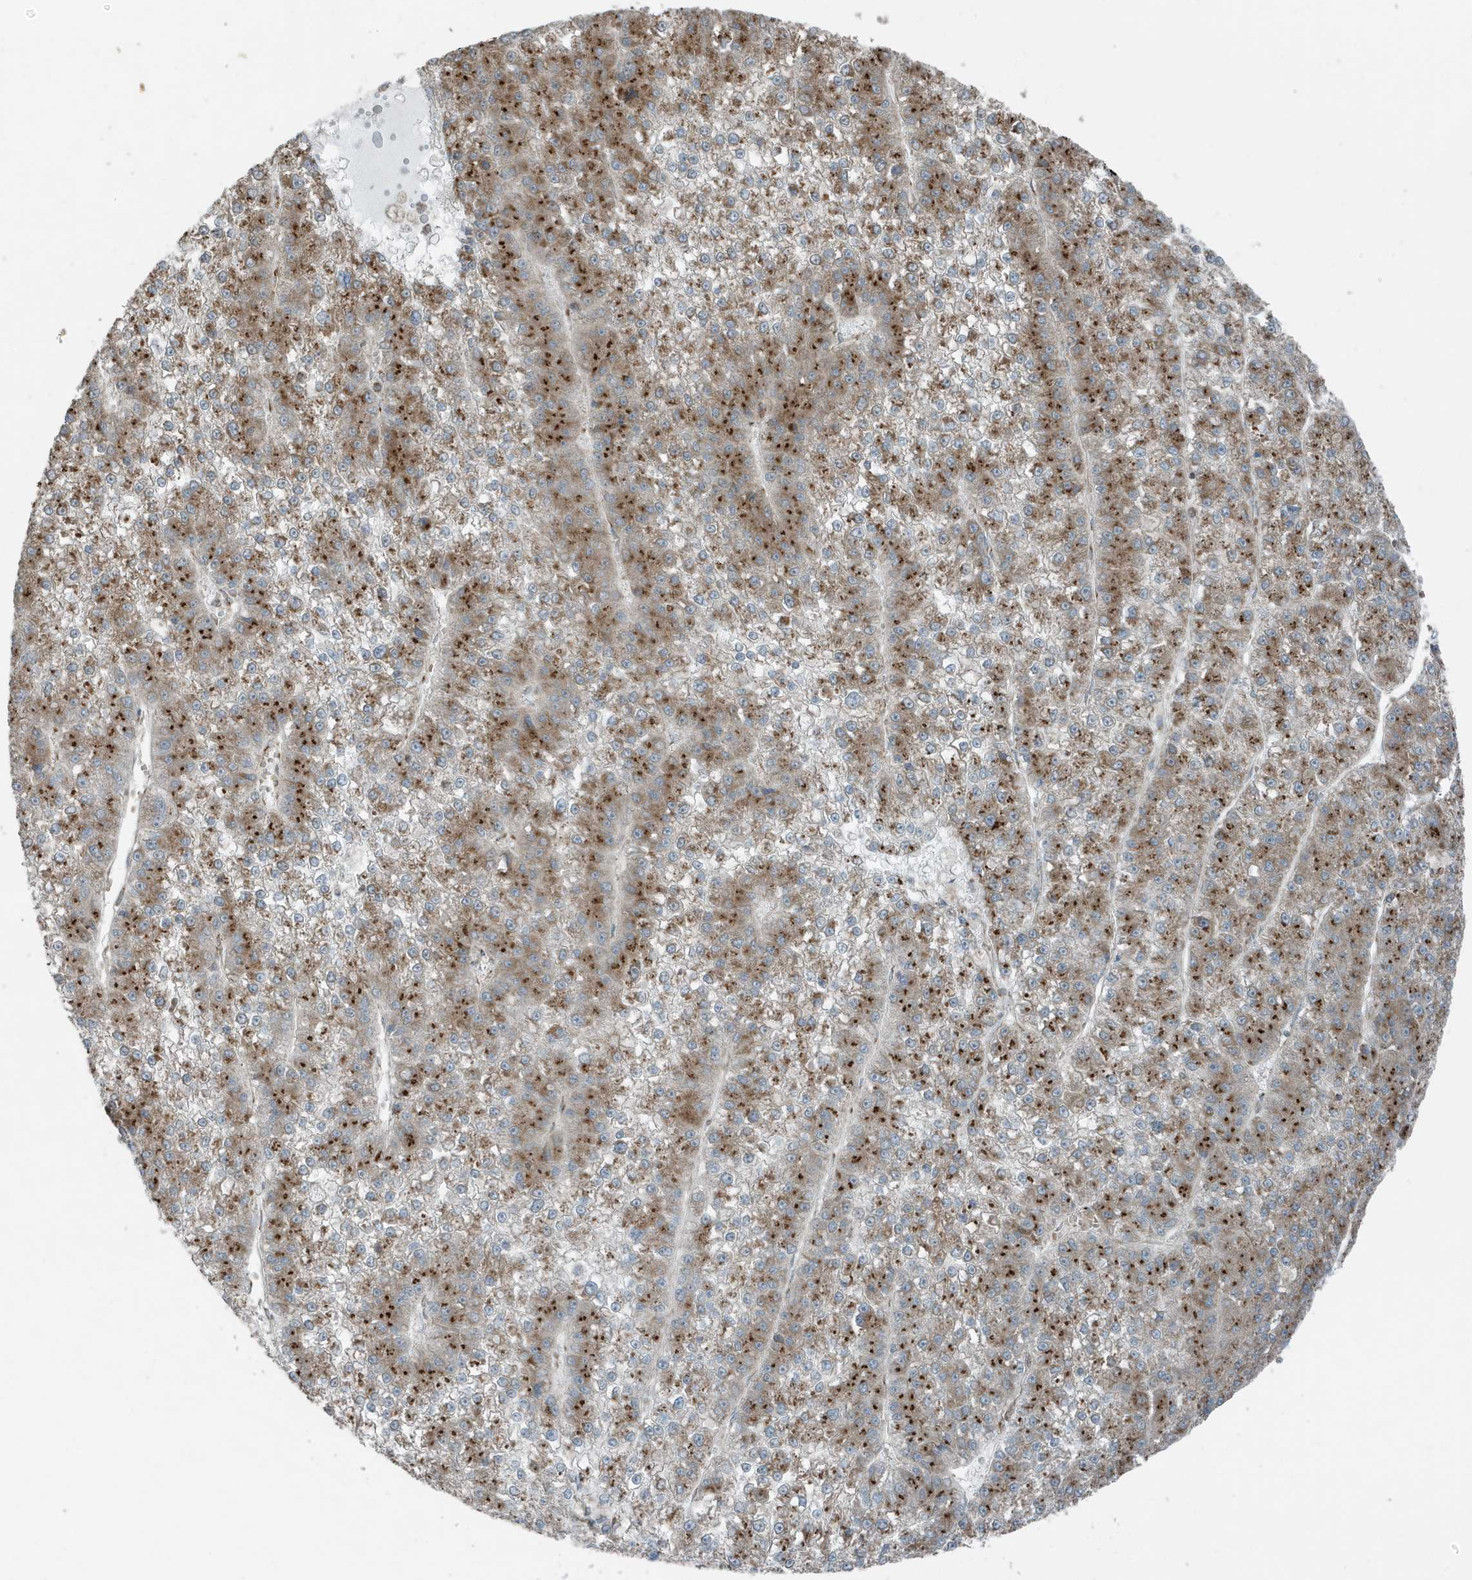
{"staining": {"intensity": "moderate", "quantity": ">75%", "location": "cytoplasmic/membranous"}, "tissue": "liver cancer", "cell_type": "Tumor cells", "image_type": "cancer", "snomed": [{"axis": "morphology", "description": "Carcinoma, Hepatocellular, NOS"}, {"axis": "topography", "description": "Liver"}], "caption": "A high-resolution photomicrograph shows IHC staining of liver cancer, which reveals moderate cytoplasmic/membranous positivity in about >75% of tumor cells.", "gene": "GOLGA4", "patient": {"sex": "female", "age": 73}}